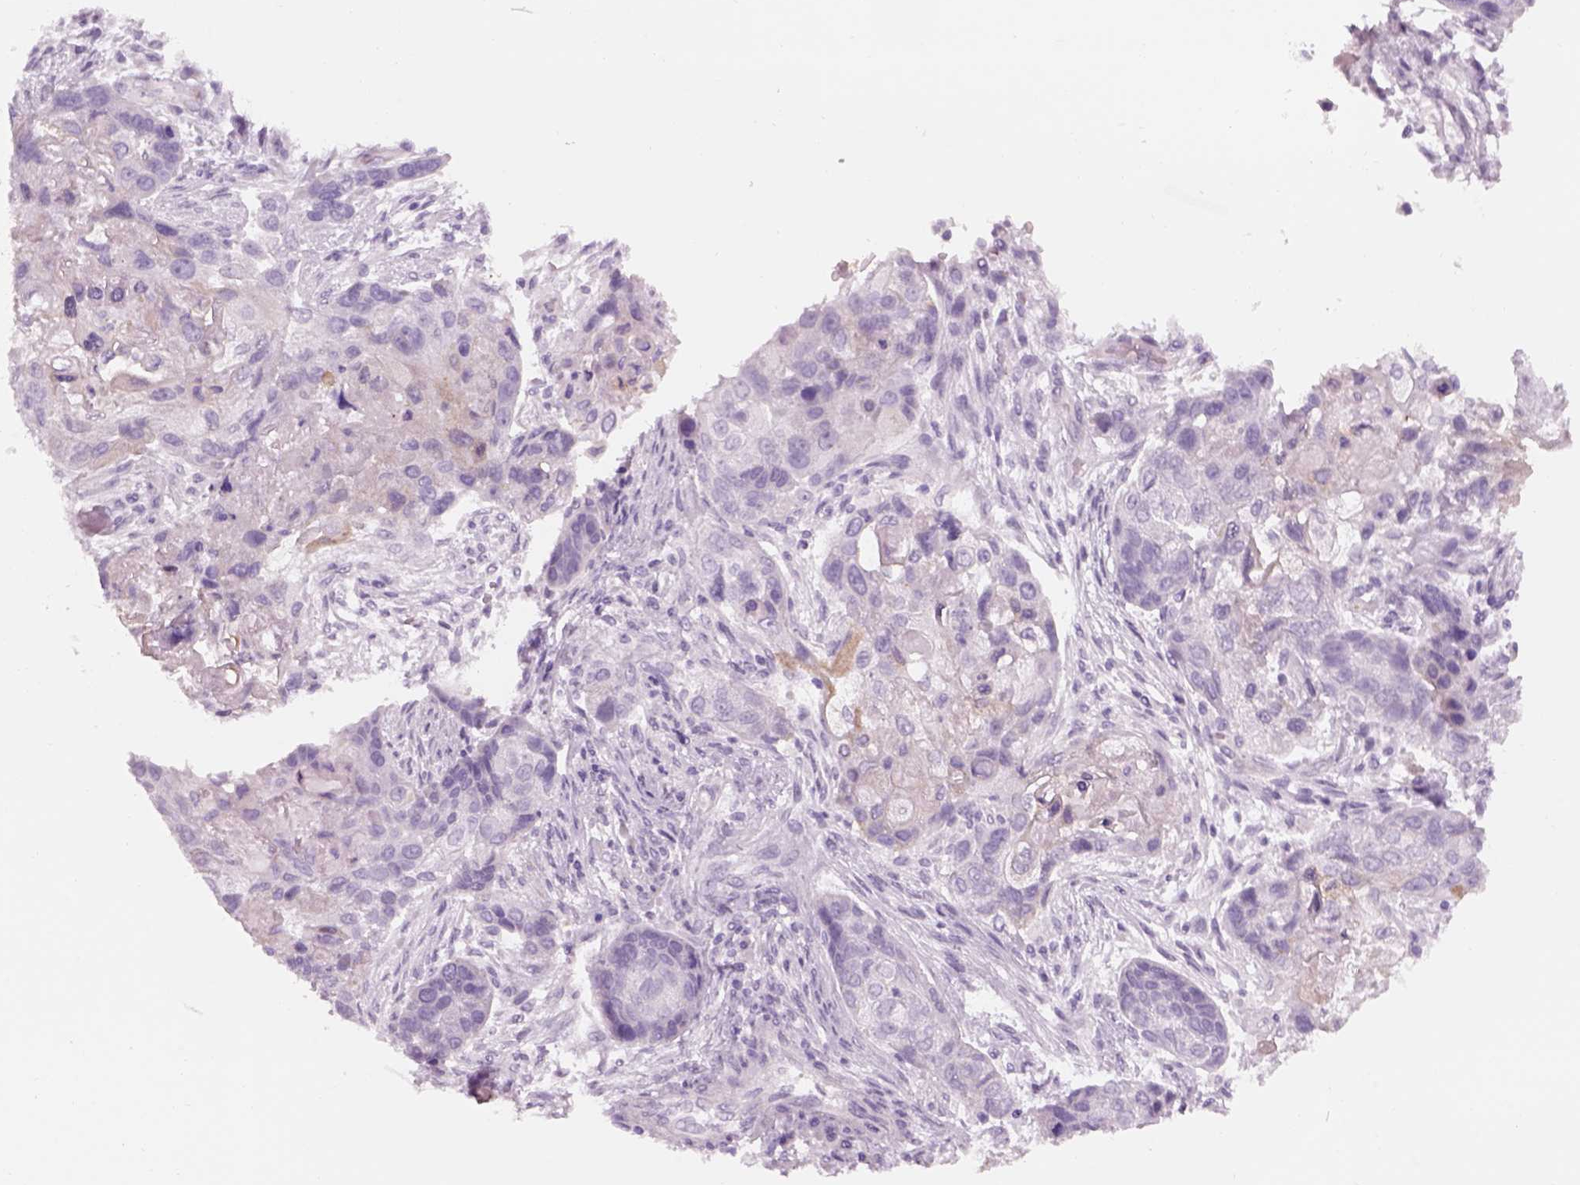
{"staining": {"intensity": "negative", "quantity": "none", "location": "none"}, "tissue": "lung cancer", "cell_type": "Tumor cells", "image_type": "cancer", "snomed": [{"axis": "morphology", "description": "Squamous cell carcinoma, NOS"}, {"axis": "topography", "description": "Lung"}], "caption": "Immunohistochemistry (IHC) of human squamous cell carcinoma (lung) shows no staining in tumor cells.", "gene": "GAS2L2", "patient": {"sex": "male", "age": 69}}